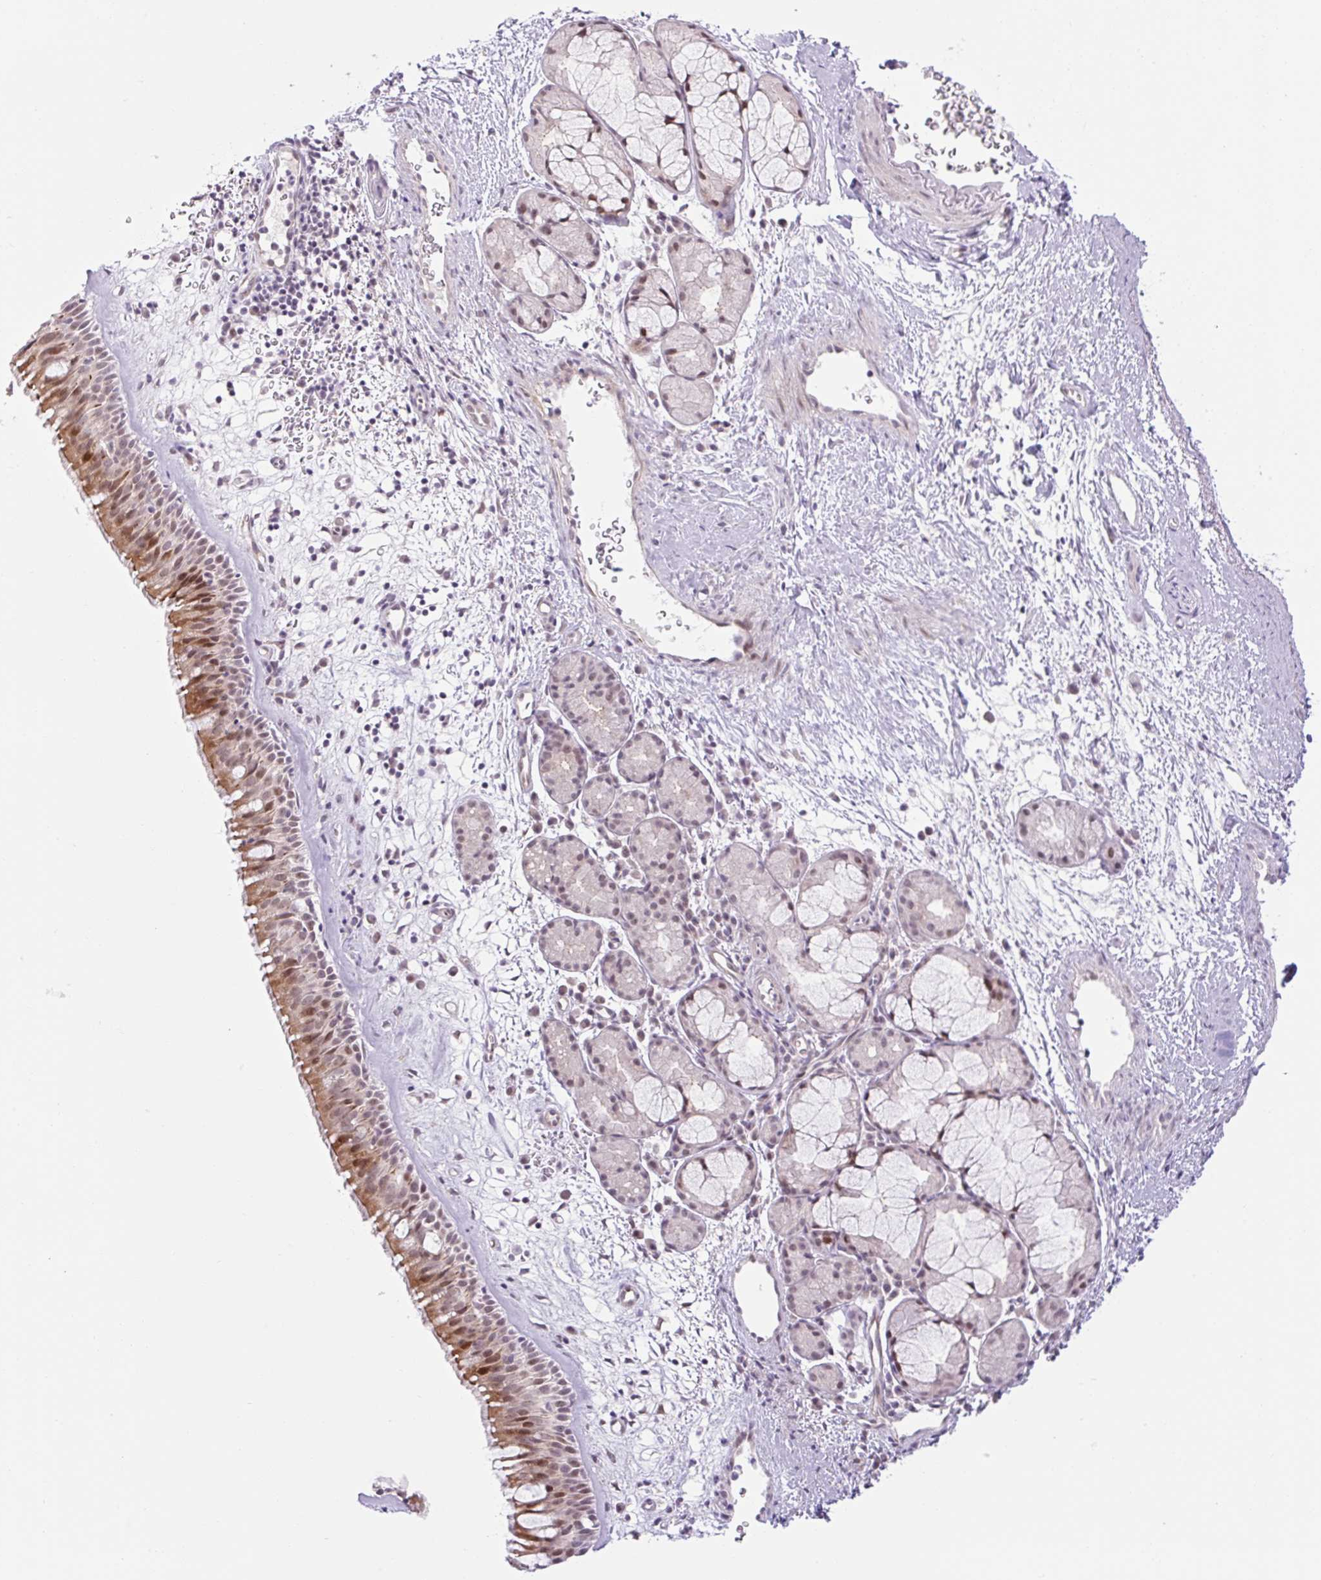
{"staining": {"intensity": "moderate", "quantity": "25%-75%", "location": "cytoplasmic/membranous,nuclear"}, "tissue": "nasopharynx", "cell_type": "Respiratory epithelial cells", "image_type": "normal", "snomed": [{"axis": "morphology", "description": "Normal tissue, NOS"}, {"axis": "topography", "description": "Nasopharynx"}], "caption": "Immunohistochemistry (DAB (3,3'-diaminobenzidine)) staining of unremarkable nasopharynx demonstrates moderate cytoplasmic/membranous,nuclear protein positivity in about 25%-75% of respiratory epithelial cells.", "gene": "ICE1", "patient": {"sex": "male", "age": 65}}